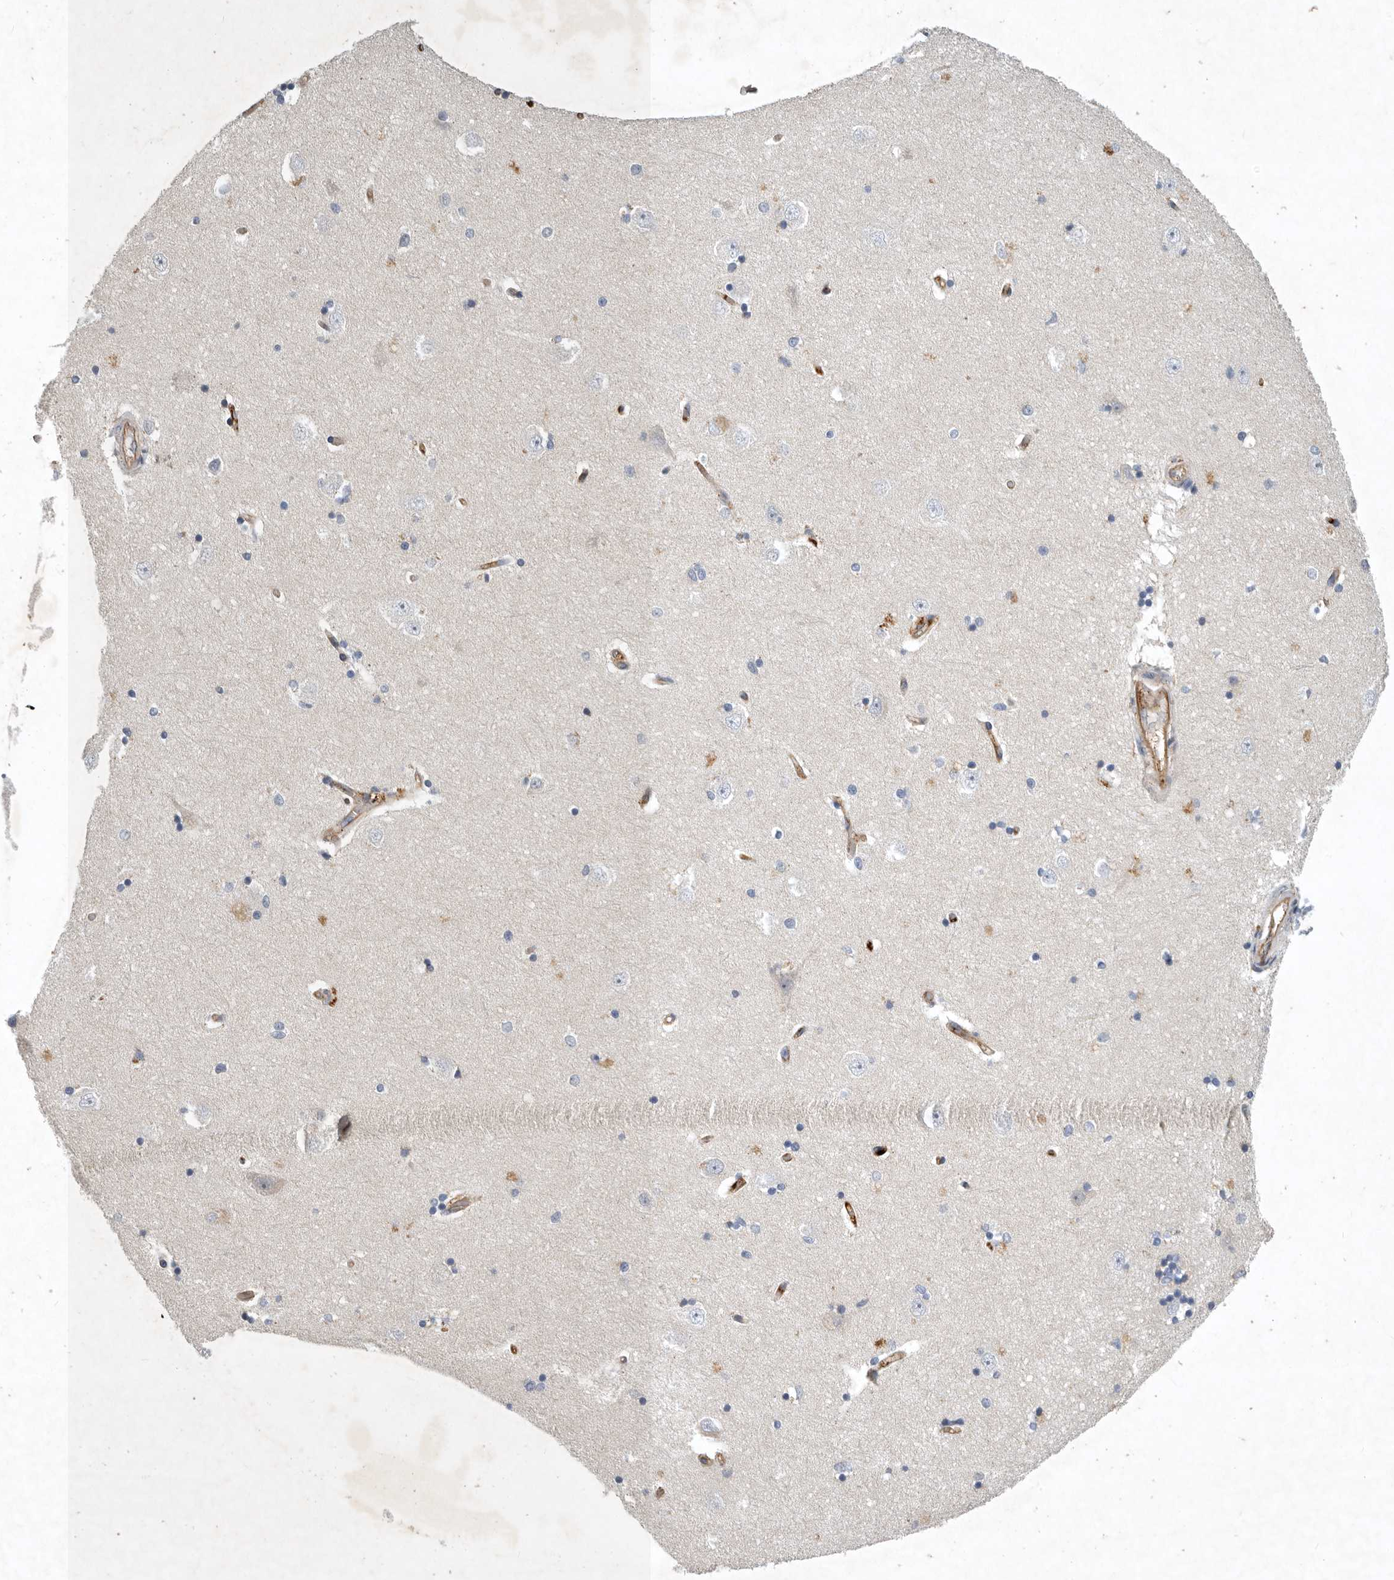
{"staining": {"intensity": "weak", "quantity": "<25%", "location": "cytoplasmic/membranous"}, "tissue": "hippocampus", "cell_type": "Glial cells", "image_type": "normal", "snomed": [{"axis": "morphology", "description": "Normal tissue, NOS"}, {"axis": "topography", "description": "Hippocampus"}], "caption": "Immunohistochemistry (IHC) photomicrograph of normal hippocampus stained for a protein (brown), which reveals no staining in glial cells.", "gene": "MLPH", "patient": {"sex": "male", "age": 45}}